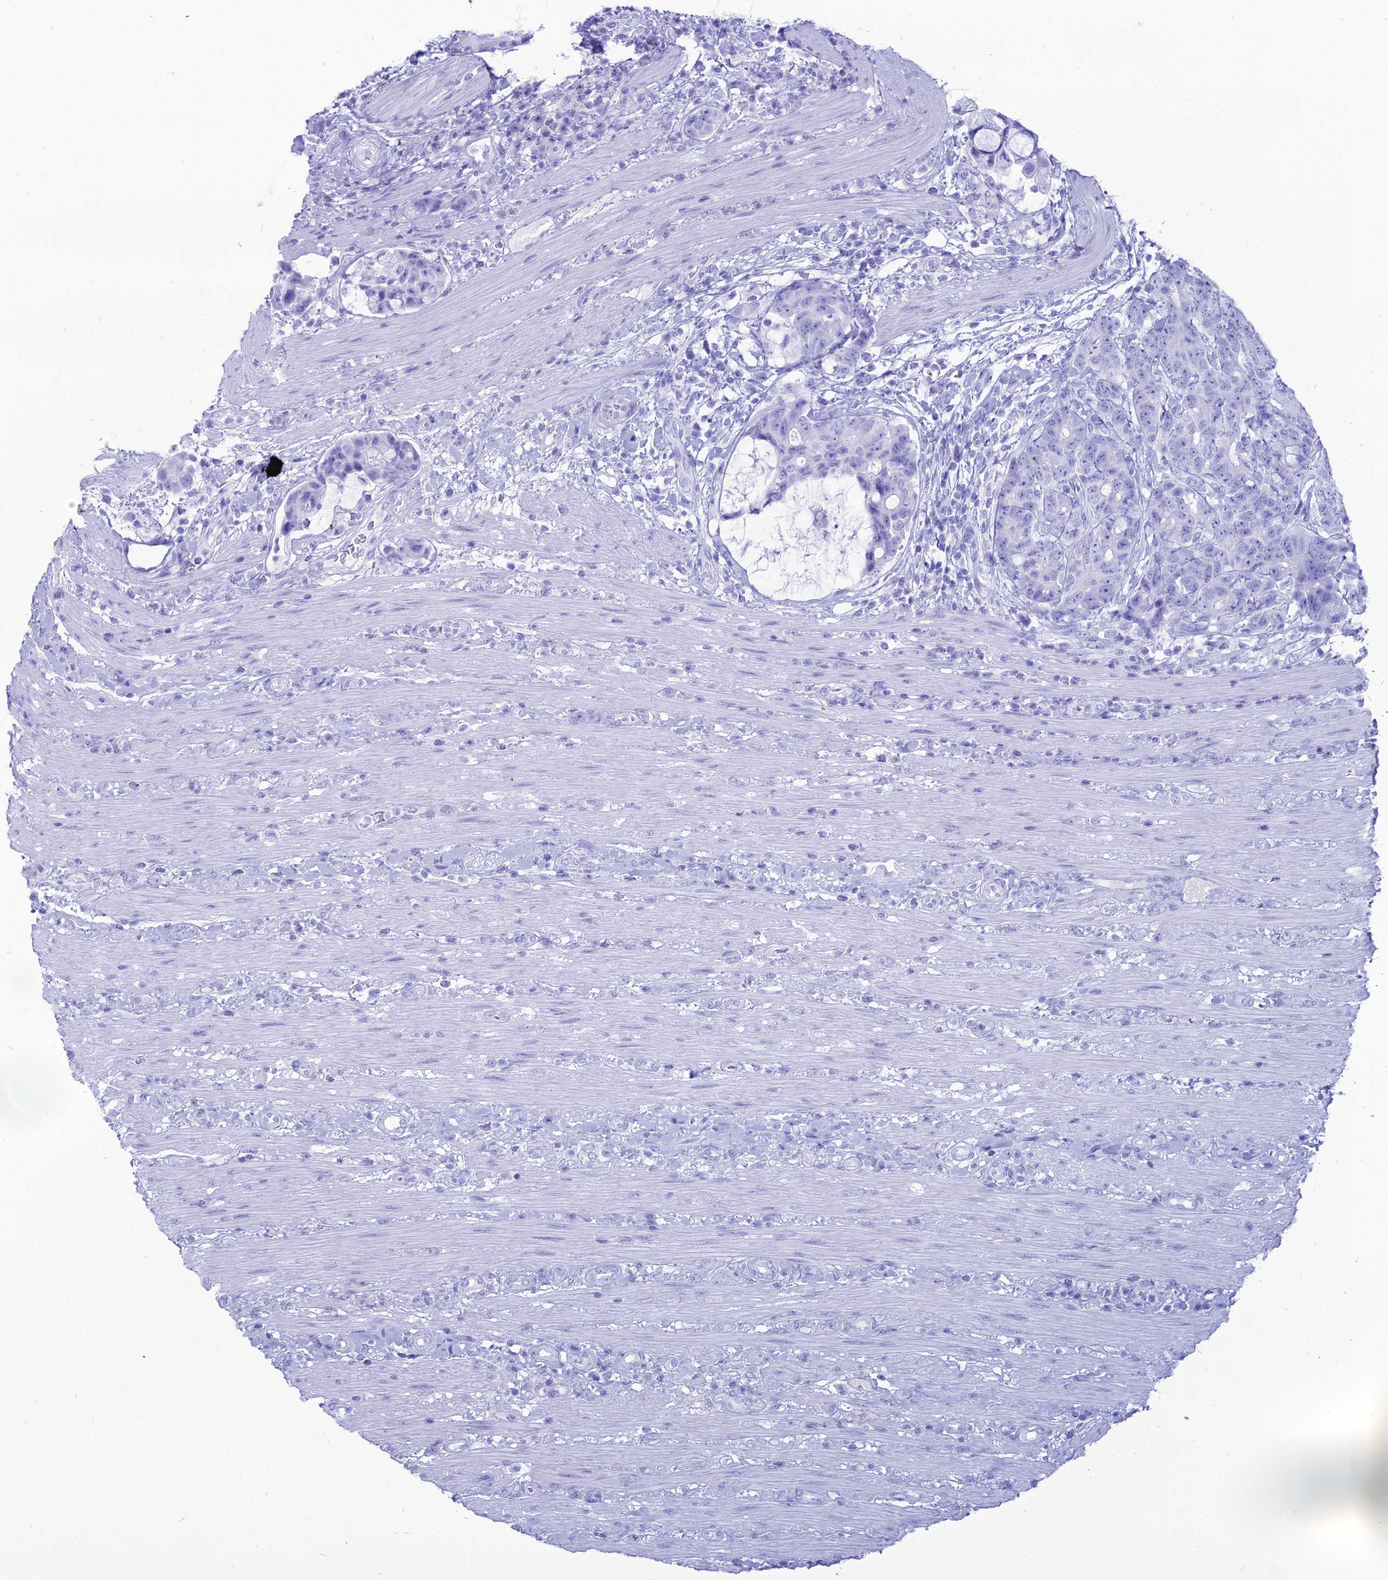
{"staining": {"intensity": "negative", "quantity": "none", "location": "none"}, "tissue": "colorectal cancer", "cell_type": "Tumor cells", "image_type": "cancer", "snomed": [{"axis": "morphology", "description": "Adenocarcinoma, NOS"}, {"axis": "topography", "description": "Colon"}], "caption": "Tumor cells show no significant protein expression in colorectal cancer (adenocarcinoma).", "gene": "PNMA5", "patient": {"sex": "female", "age": 82}}